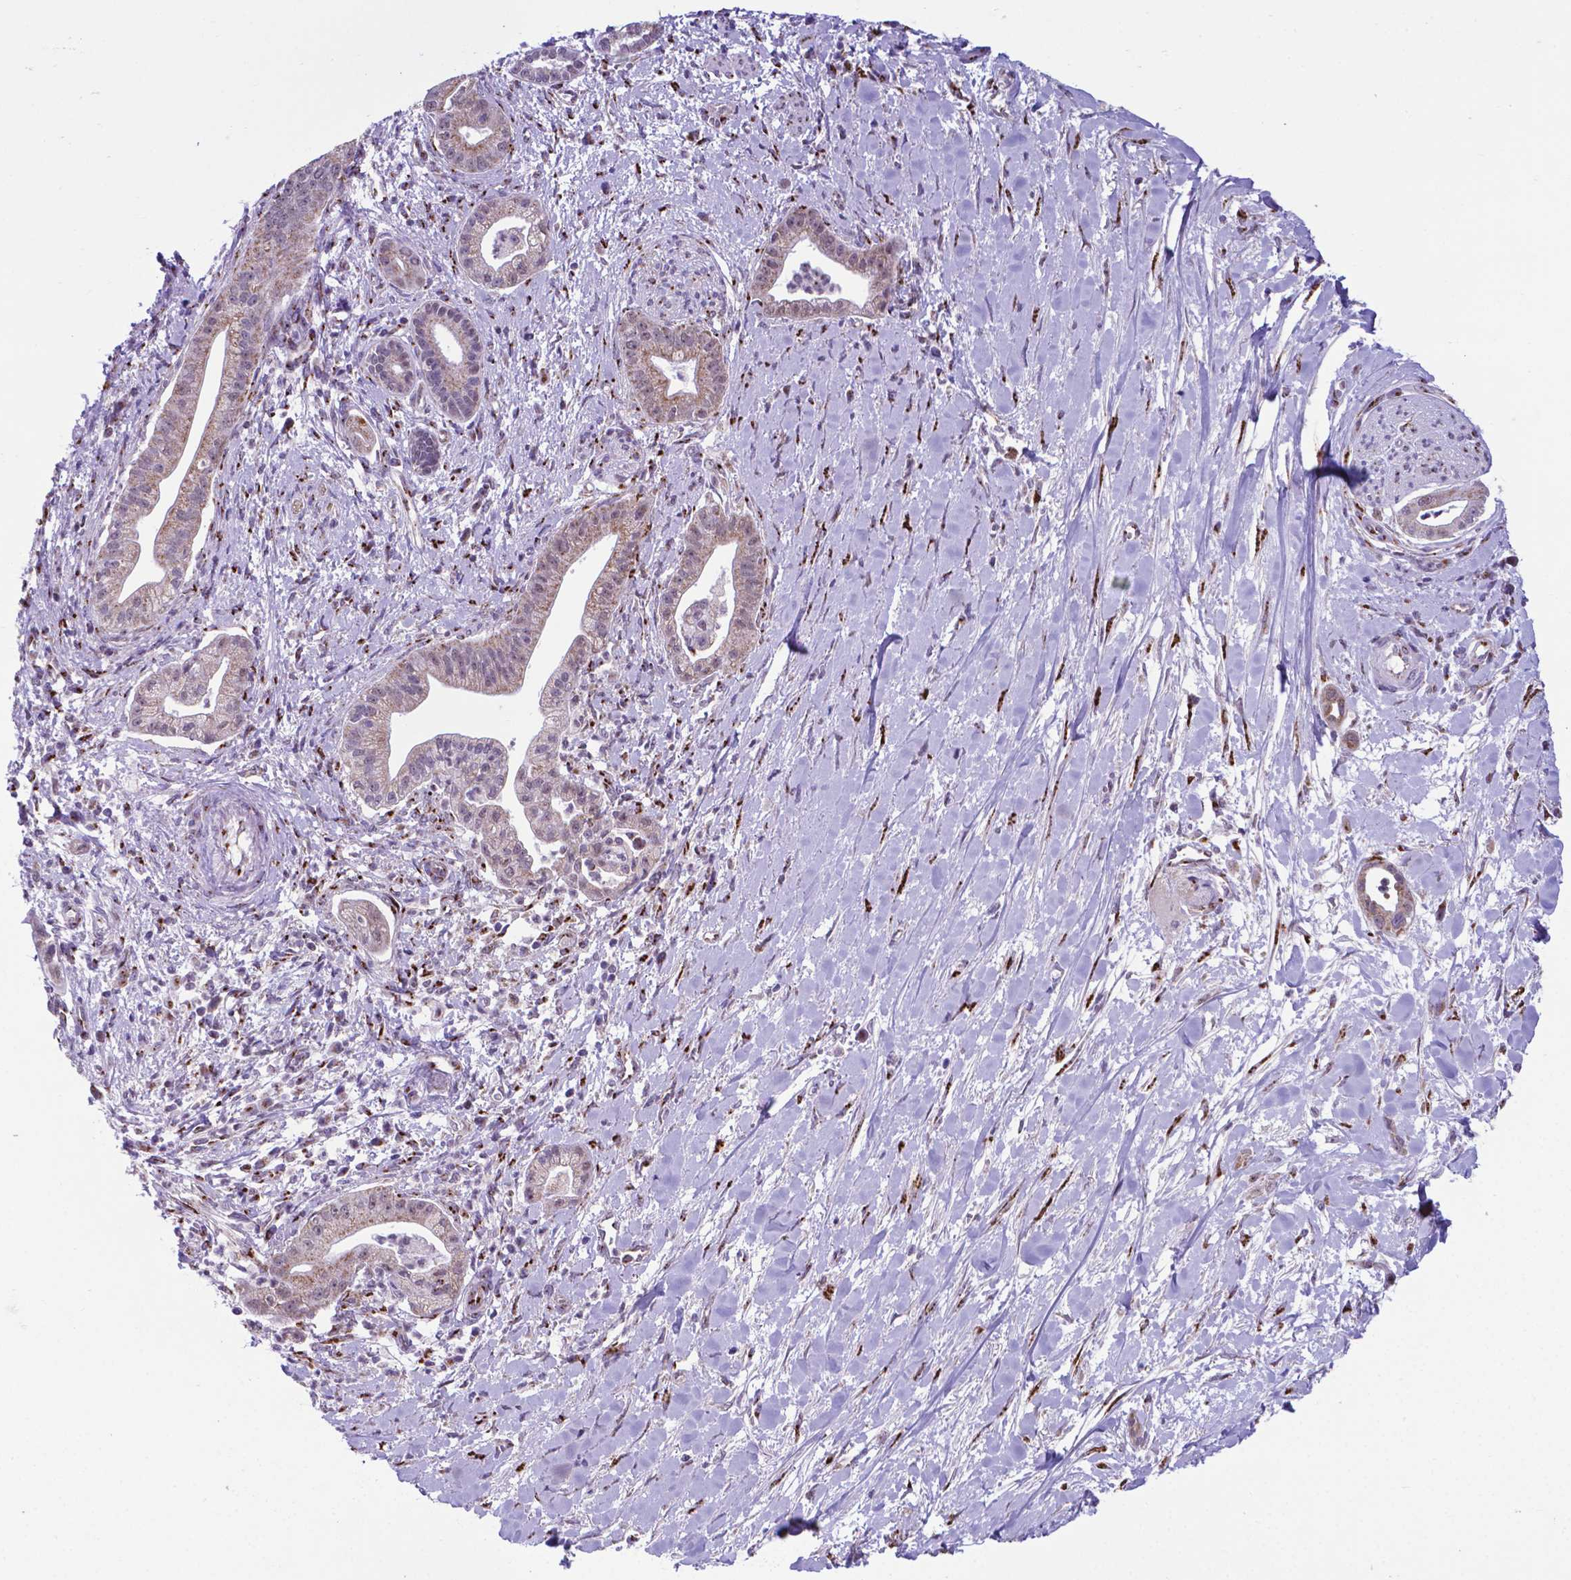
{"staining": {"intensity": "weak", "quantity": ">75%", "location": "cytoplasmic/membranous"}, "tissue": "pancreatic cancer", "cell_type": "Tumor cells", "image_type": "cancer", "snomed": [{"axis": "morphology", "description": "Normal tissue, NOS"}, {"axis": "morphology", "description": "Adenocarcinoma, NOS"}, {"axis": "topography", "description": "Lymph node"}, {"axis": "topography", "description": "Pancreas"}], "caption": "A brown stain highlights weak cytoplasmic/membranous expression of a protein in pancreatic cancer tumor cells.", "gene": "MRPL10", "patient": {"sex": "female", "age": 58}}